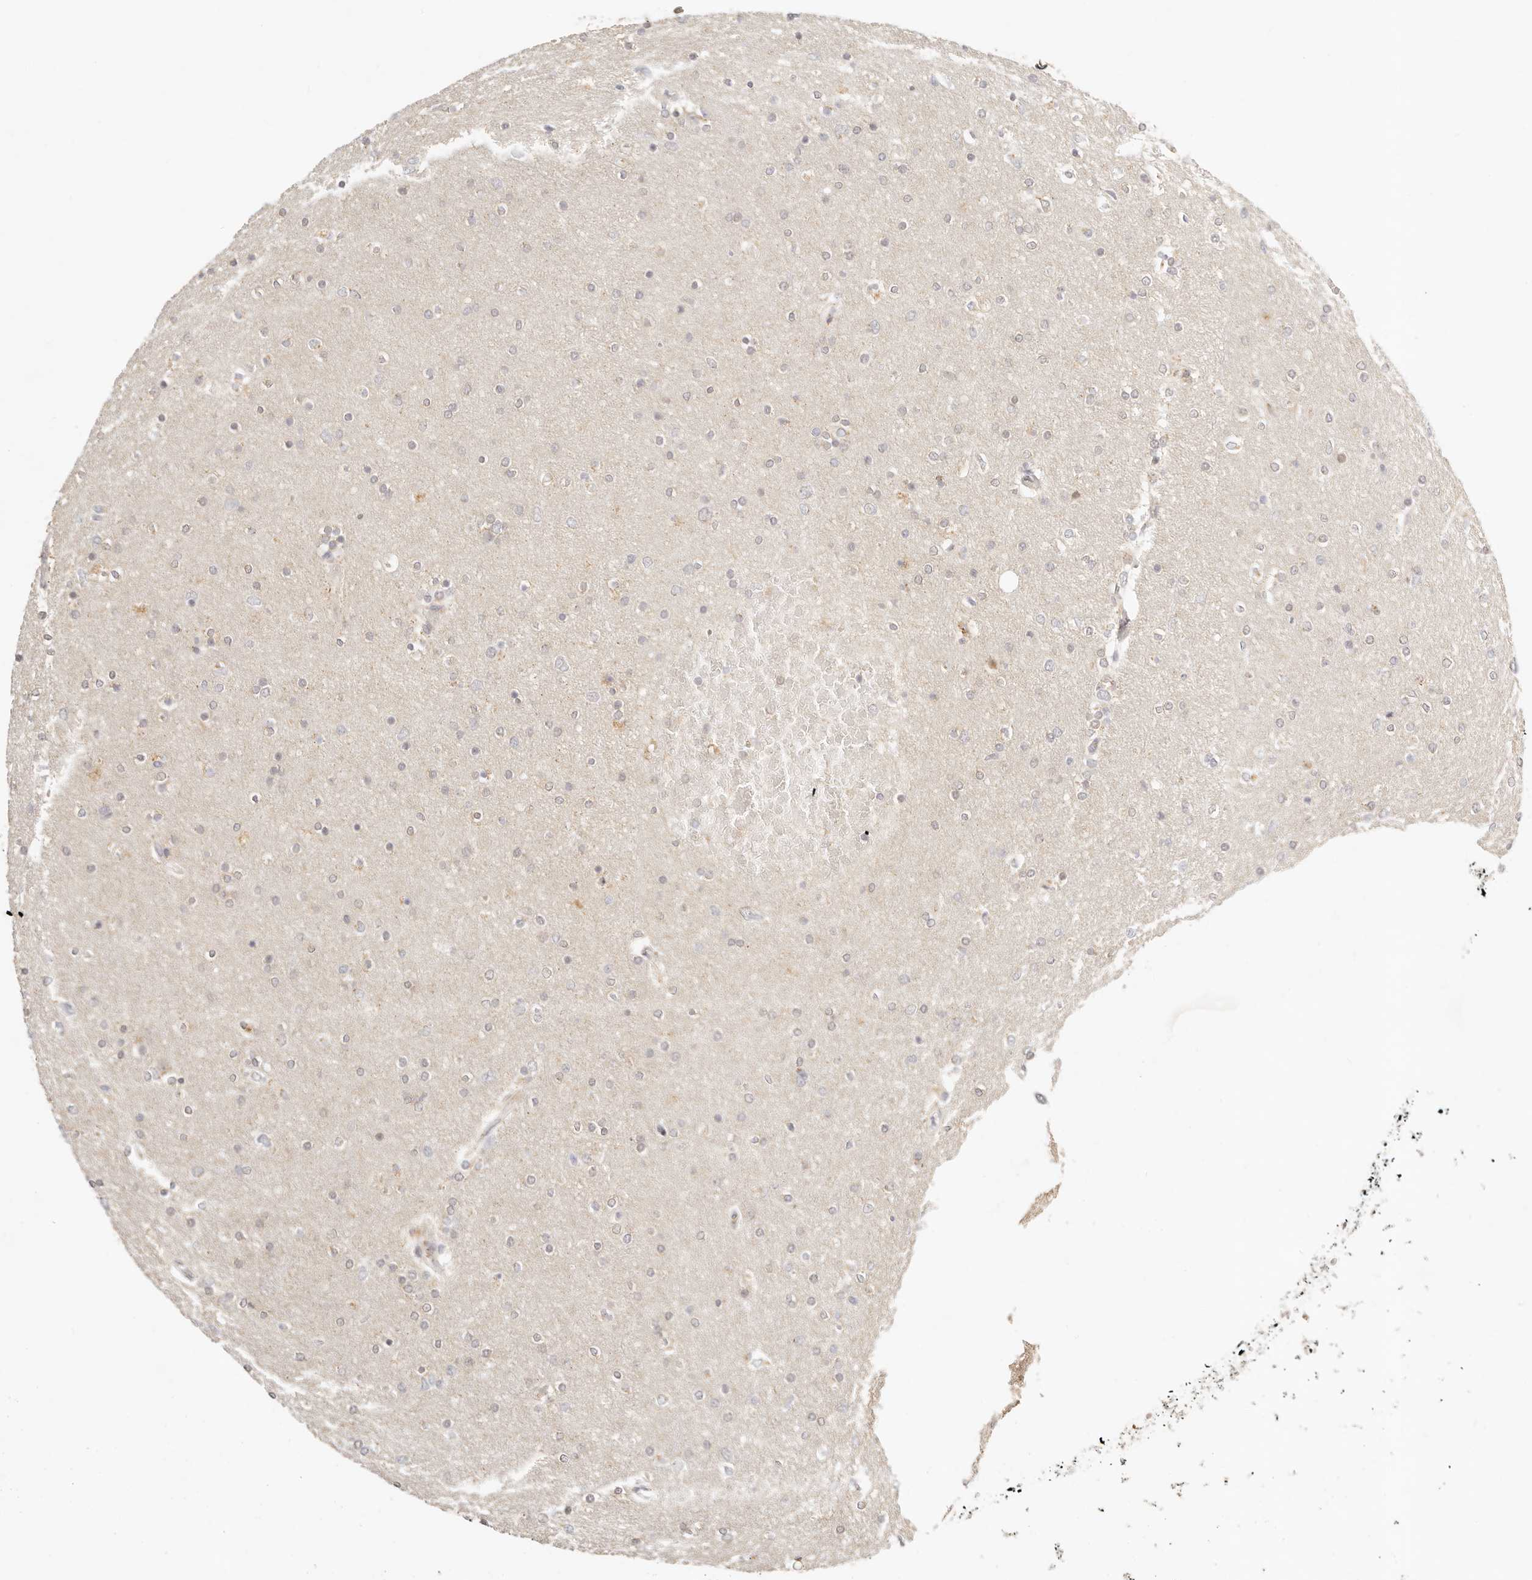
{"staining": {"intensity": "negative", "quantity": "none", "location": "none"}, "tissue": "glioma", "cell_type": "Tumor cells", "image_type": "cancer", "snomed": [{"axis": "morphology", "description": "Glioma, malignant, High grade"}, {"axis": "topography", "description": "Cerebral cortex"}], "caption": "IHC histopathology image of neoplastic tissue: human malignant glioma (high-grade) stained with DAB (3,3'-diaminobenzidine) shows no significant protein expression in tumor cells.", "gene": "FAM20B", "patient": {"sex": "female", "age": 36}}